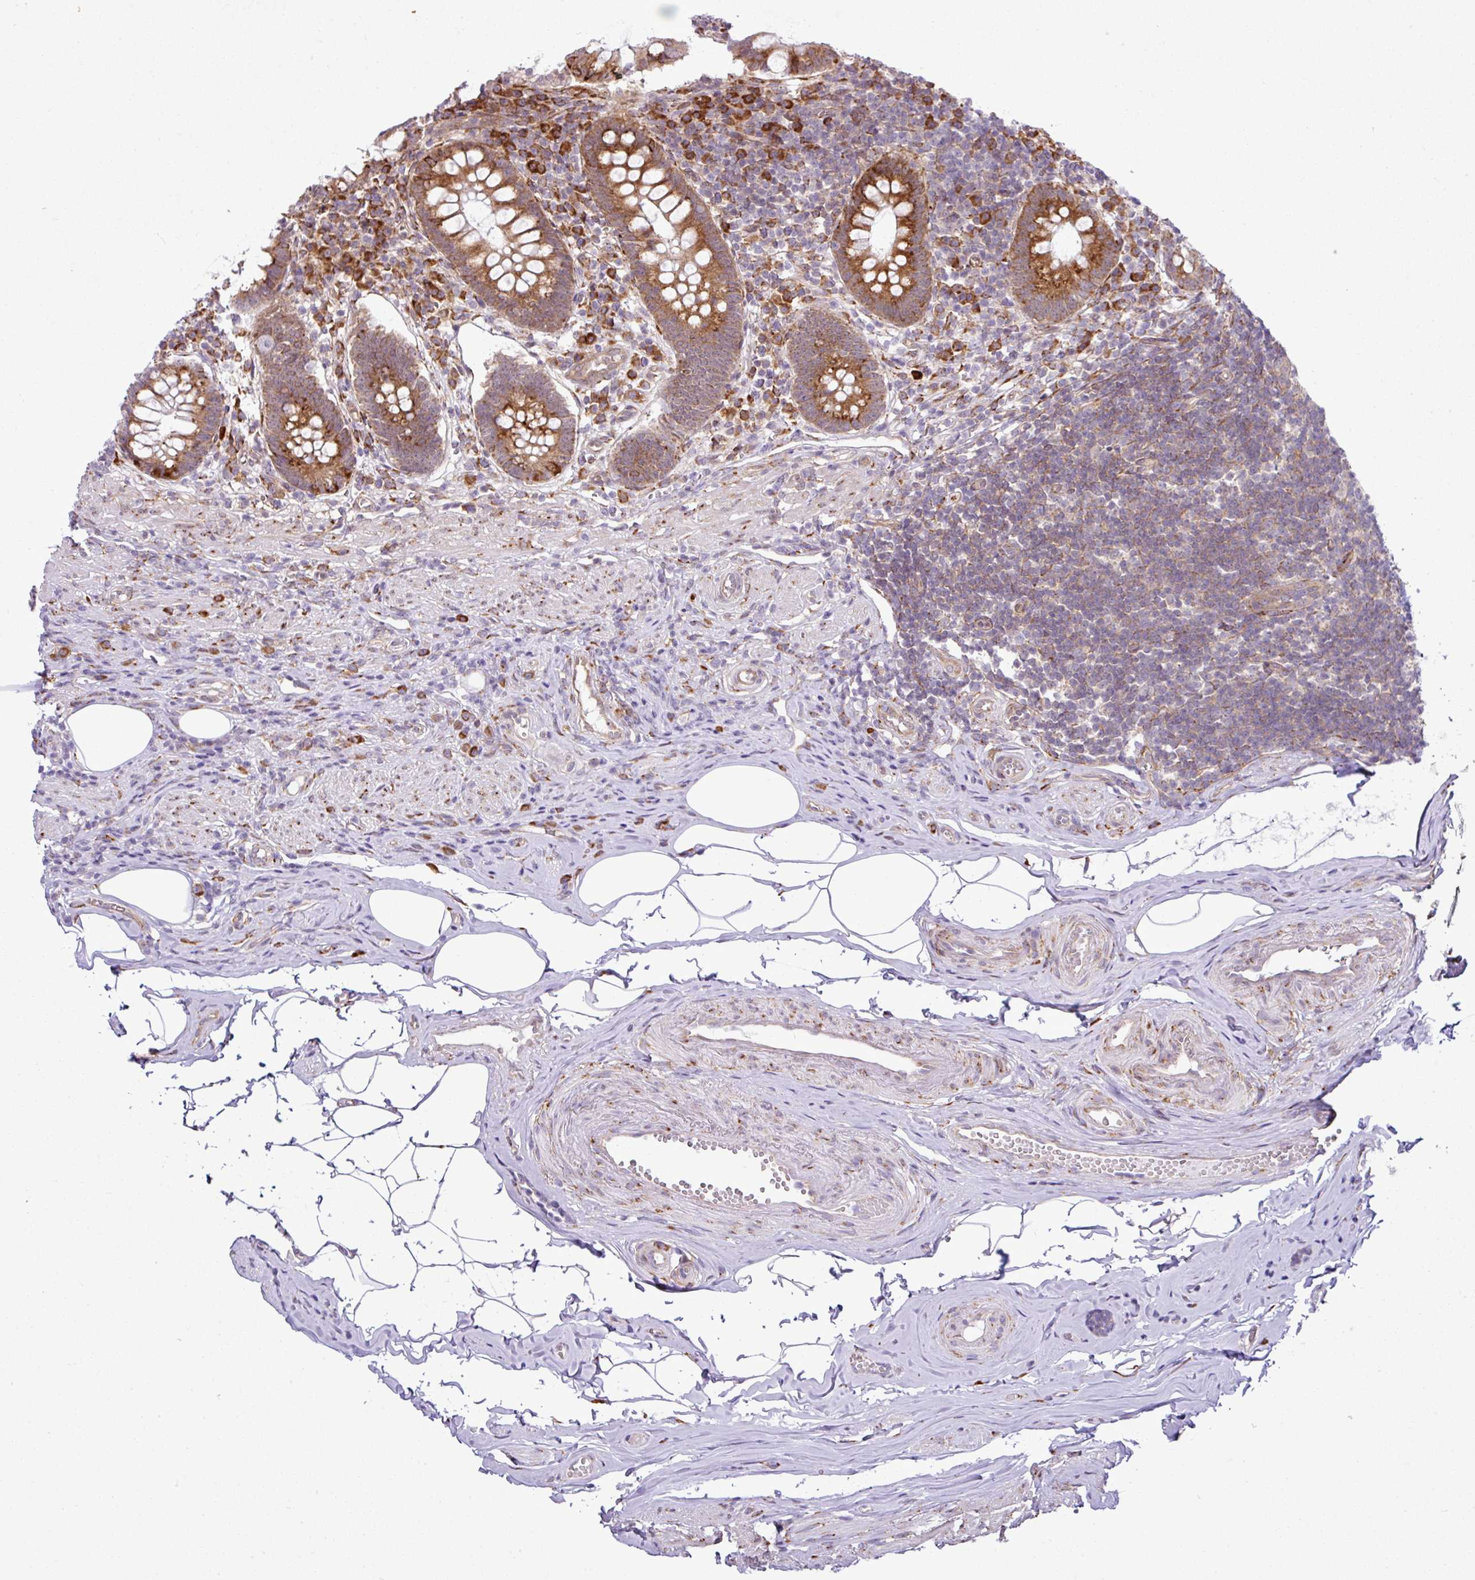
{"staining": {"intensity": "strong", "quantity": "25%-75%", "location": "cytoplasmic/membranous"}, "tissue": "appendix", "cell_type": "Glandular cells", "image_type": "normal", "snomed": [{"axis": "morphology", "description": "Normal tissue, NOS"}, {"axis": "topography", "description": "Appendix"}], "caption": "Approximately 25%-75% of glandular cells in normal human appendix show strong cytoplasmic/membranous protein expression as visualized by brown immunohistochemical staining.", "gene": "CFAP97", "patient": {"sex": "female", "age": 56}}